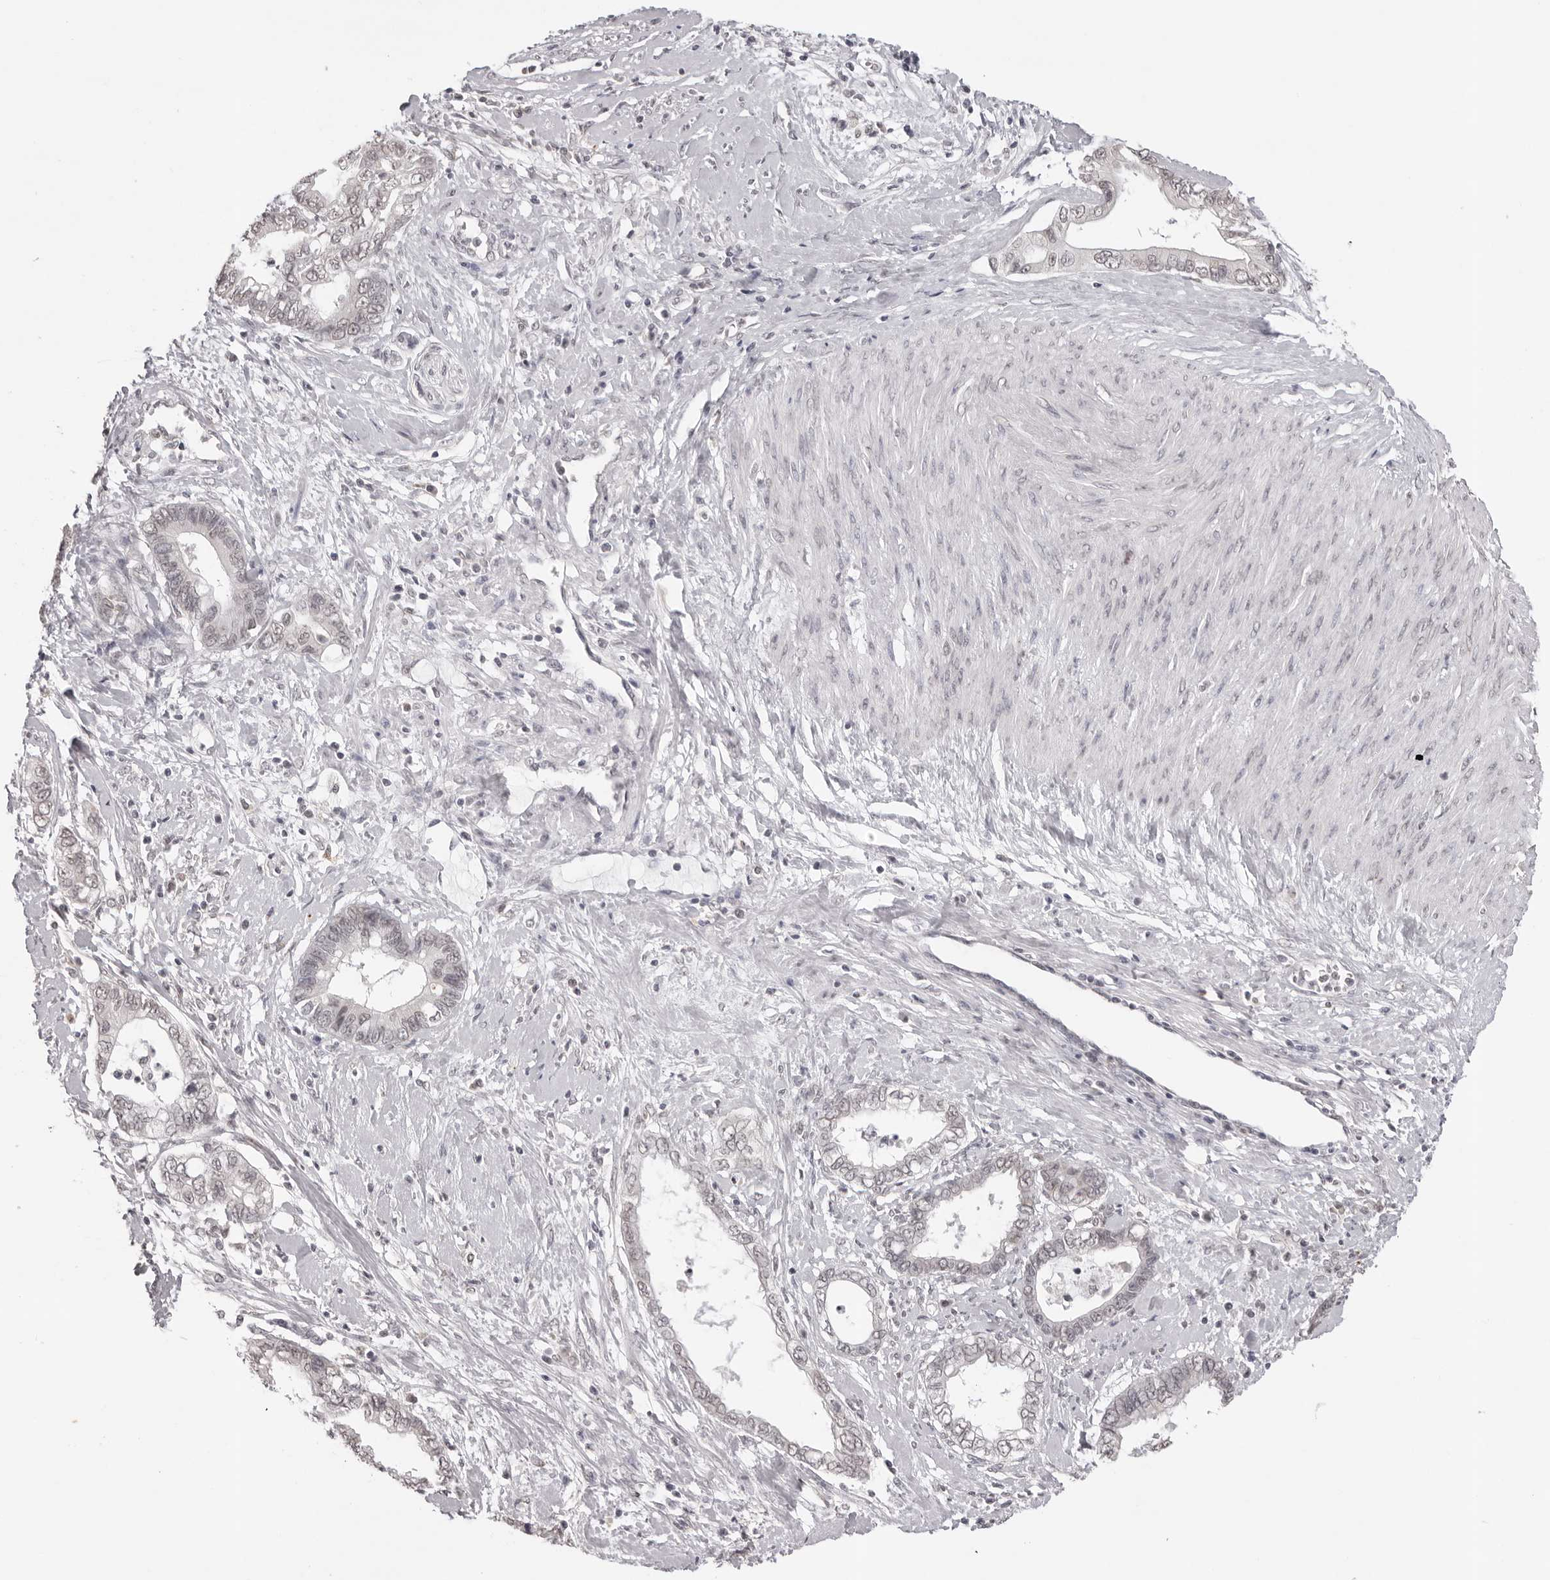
{"staining": {"intensity": "weak", "quantity": "<25%", "location": "nuclear"}, "tissue": "cervical cancer", "cell_type": "Tumor cells", "image_type": "cancer", "snomed": [{"axis": "morphology", "description": "Adenocarcinoma, NOS"}, {"axis": "topography", "description": "Cervix"}], "caption": "Immunohistochemistry of adenocarcinoma (cervical) exhibits no positivity in tumor cells.", "gene": "NTM", "patient": {"sex": "female", "age": 44}}